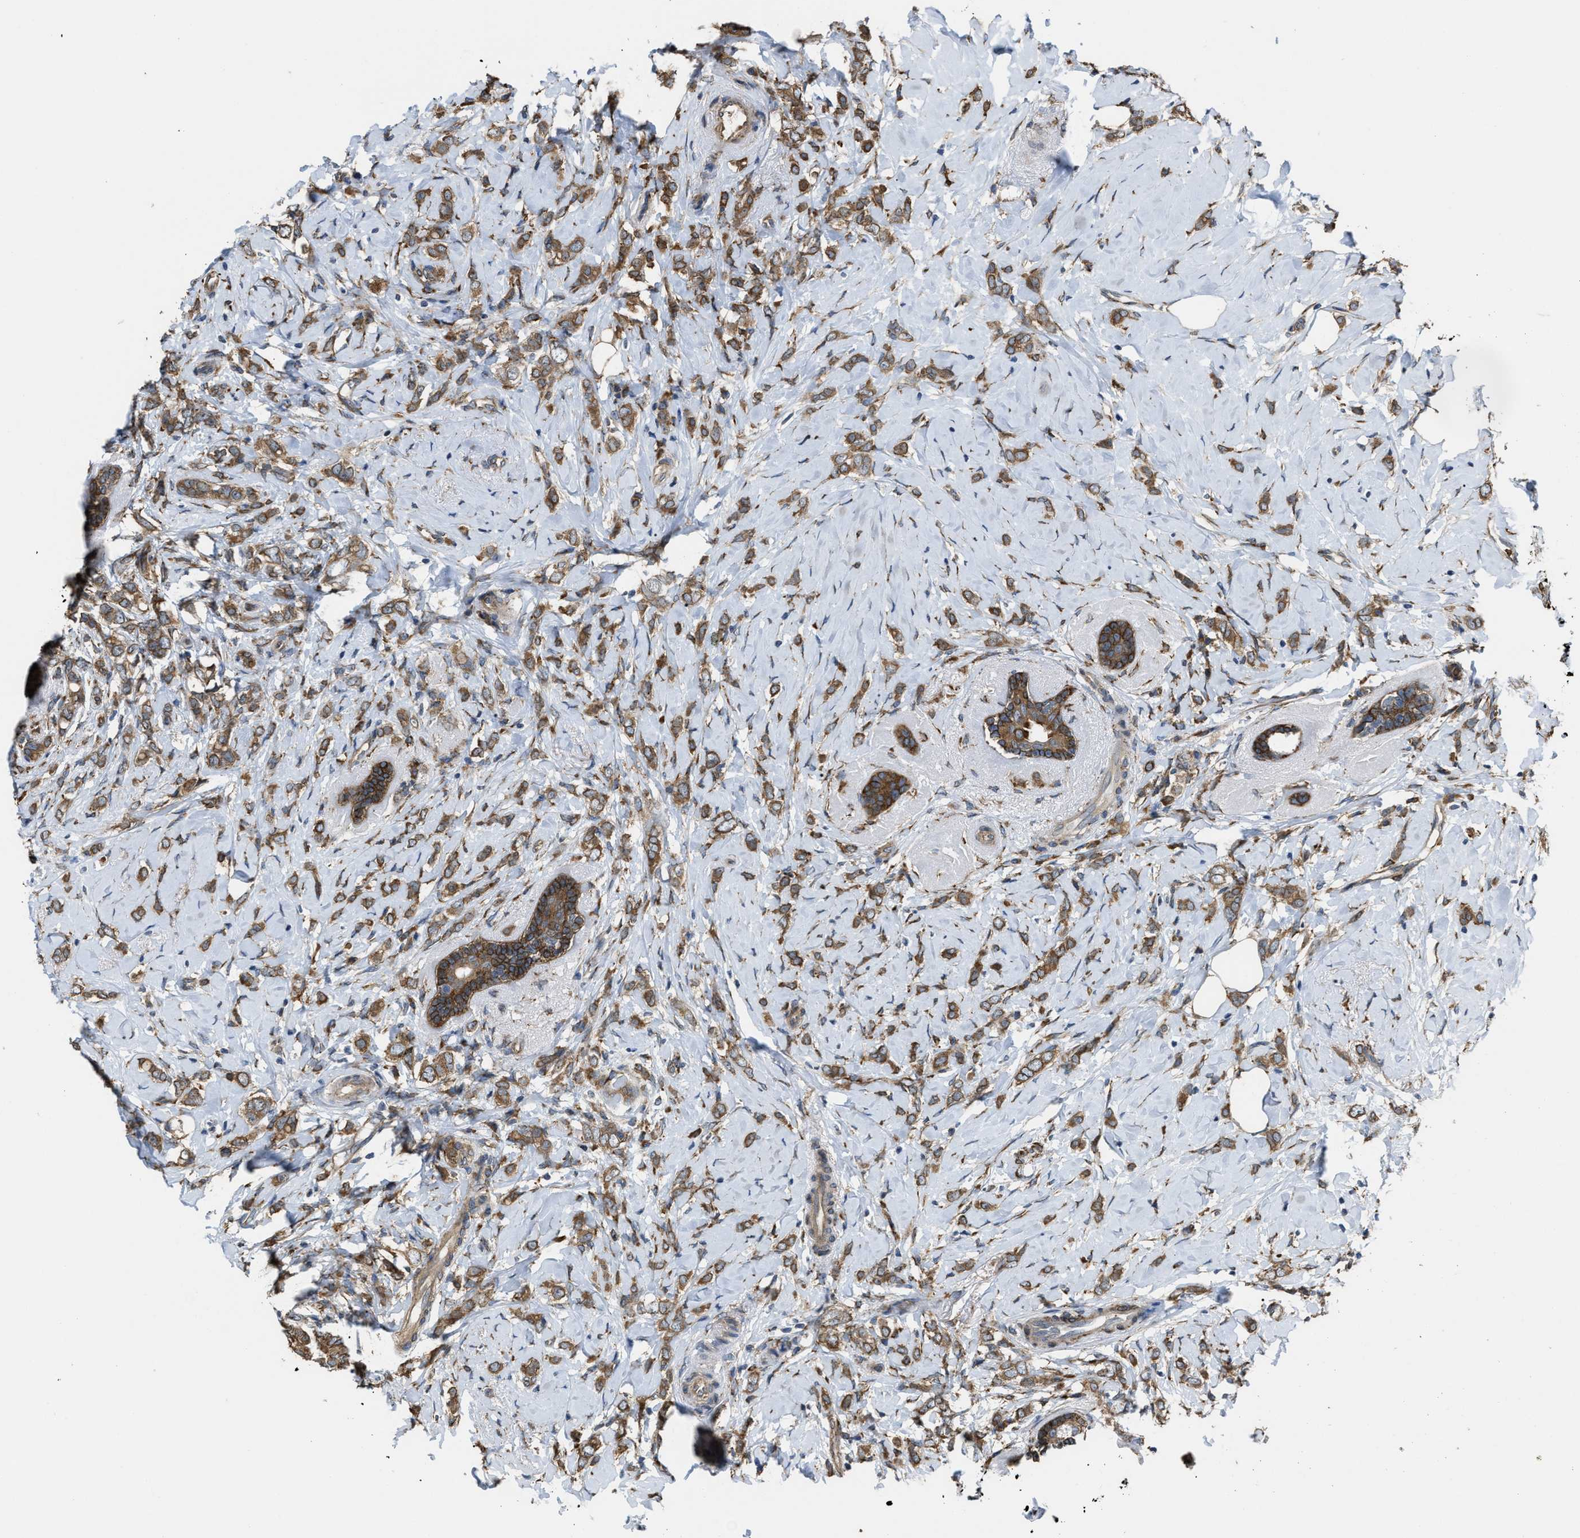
{"staining": {"intensity": "moderate", "quantity": ">75%", "location": "cytoplasmic/membranous"}, "tissue": "breast cancer", "cell_type": "Tumor cells", "image_type": "cancer", "snomed": [{"axis": "morphology", "description": "Normal tissue, NOS"}, {"axis": "morphology", "description": "Lobular carcinoma"}, {"axis": "topography", "description": "Breast"}], "caption": "The photomicrograph reveals staining of breast lobular carcinoma, revealing moderate cytoplasmic/membranous protein positivity (brown color) within tumor cells. The staining is performed using DAB (3,3'-diaminobenzidine) brown chromogen to label protein expression. The nuclei are counter-stained blue using hematoxylin.", "gene": "SELENOM", "patient": {"sex": "female", "age": 47}}